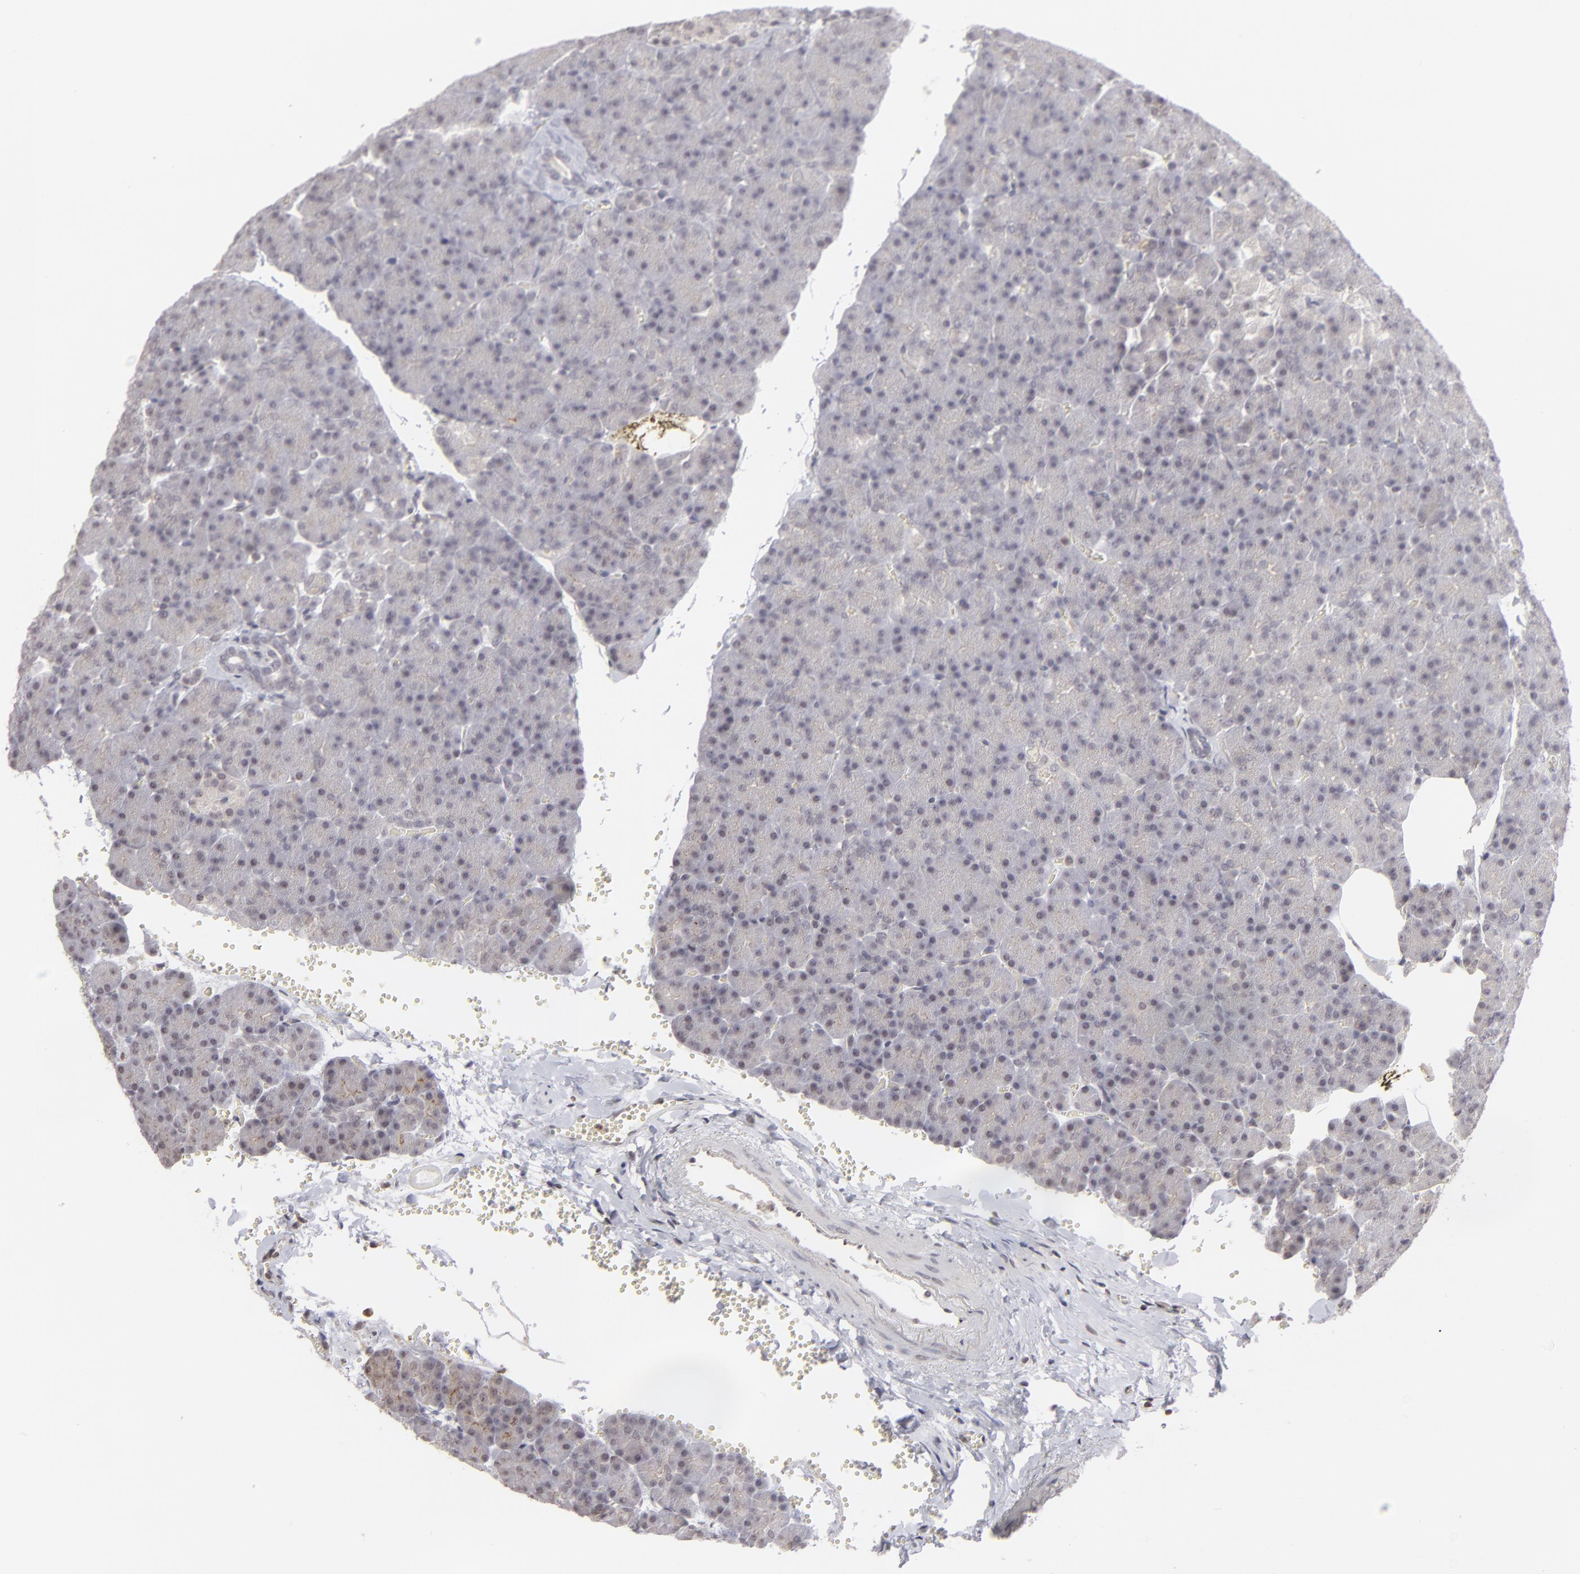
{"staining": {"intensity": "moderate", "quantity": "<25%", "location": "cytoplasmic/membranous"}, "tissue": "pancreas", "cell_type": "Exocrine glandular cells", "image_type": "normal", "snomed": [{"axis": "morphology", "description": "Normal tissue, NOS"}, {"axis": "topography", "description": "Pancreas"}], "caption": "Immunohistochemistry (IHC) micrograph of normal pancreas: pancreas stained using immunohistochemistry demonstrates low levels of moderate protein expression localized specifically in the cytoplasmic/membranous of exocrine glandular cells, appearing as a cytoplasmic/membranous brown color.", "gene": "CLDN2", "patient": {"sex": "female", "age": 35}}